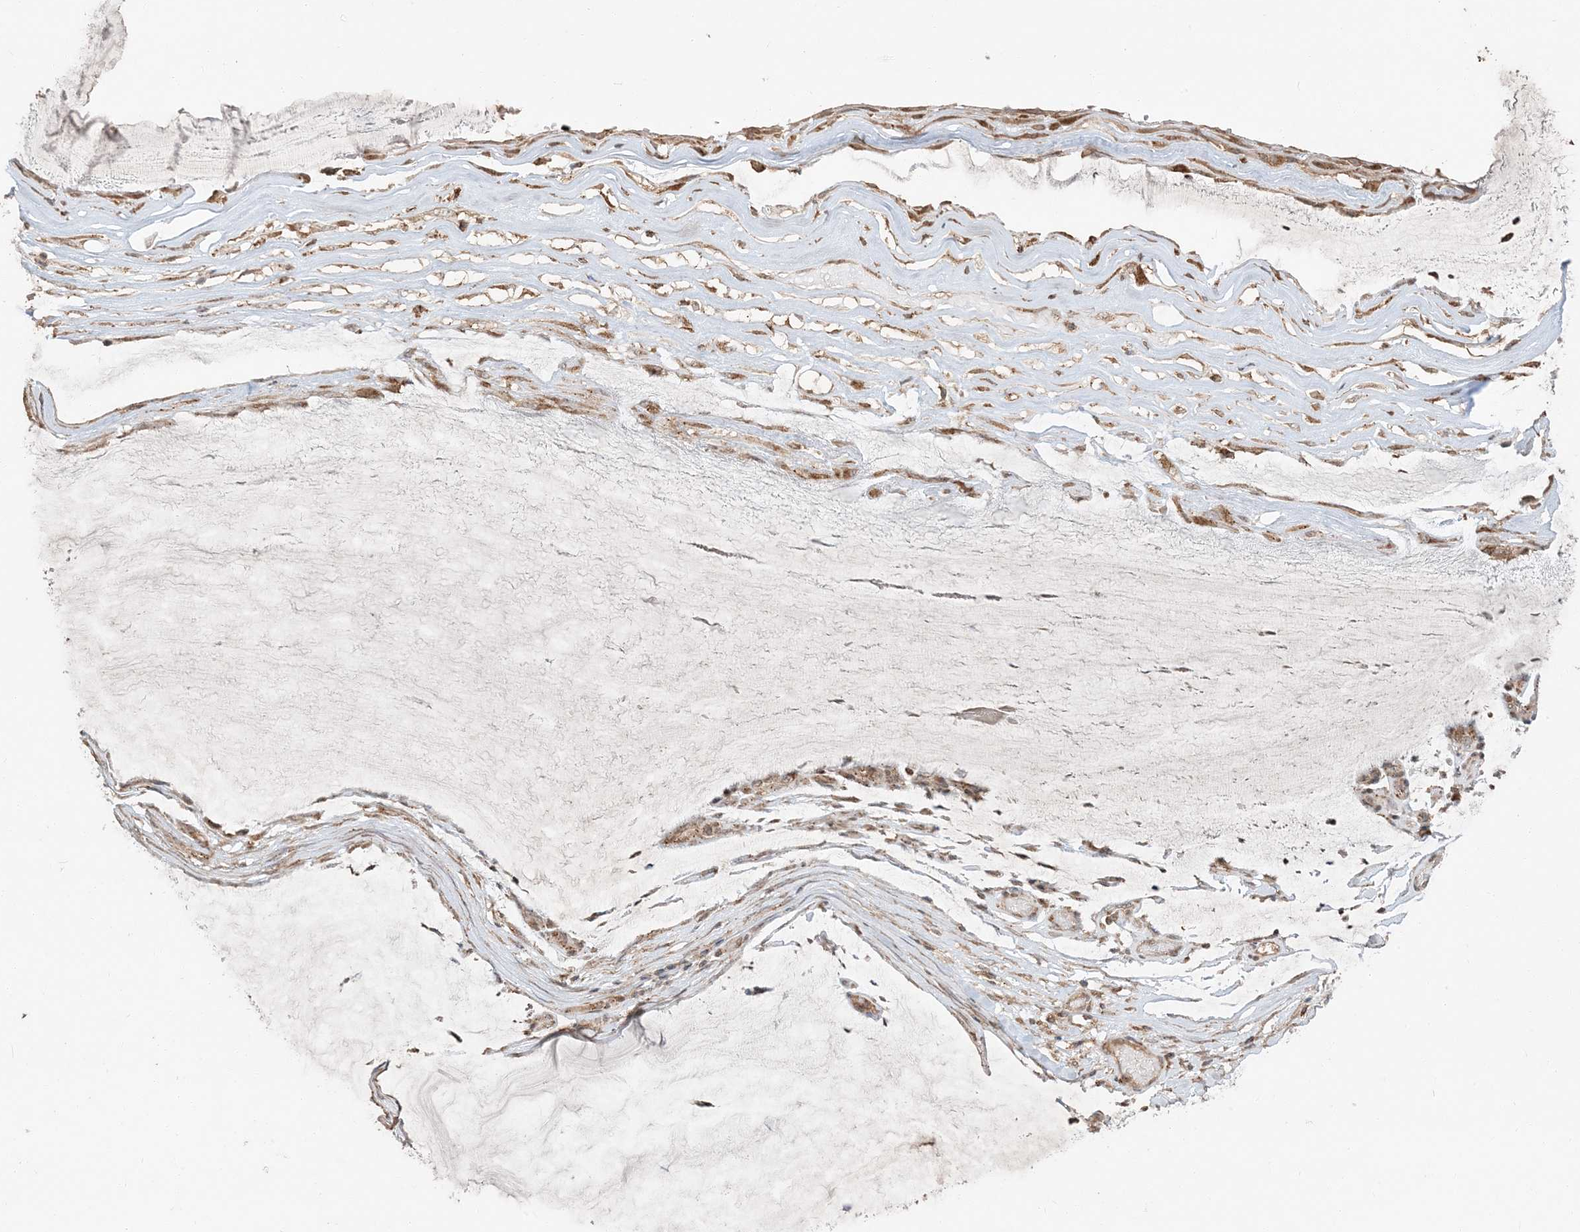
{"staining": {"intensity": "moderate", "quantity": ">75%", "location": "cytoplasmic/membranous"}, "tissue": "ovarian cancer", "cell_type": "Tumor cells", "image_type": "cancer", "snomed": [{"axis": "morphology", "description": "Cystadenocarcinoma, mucinous, NOS"}, {"axis": "topography", "description": "Ovary"}], "caption": "Human mucinous cystadenocarcinoma (ovarian) stained with a brown dye exhibits moderate cytoplasmic/membranous positive positivity in about >75% of tumor cells.", "gene": "RER1", "patient": {"sex": "female", "age": 39}}